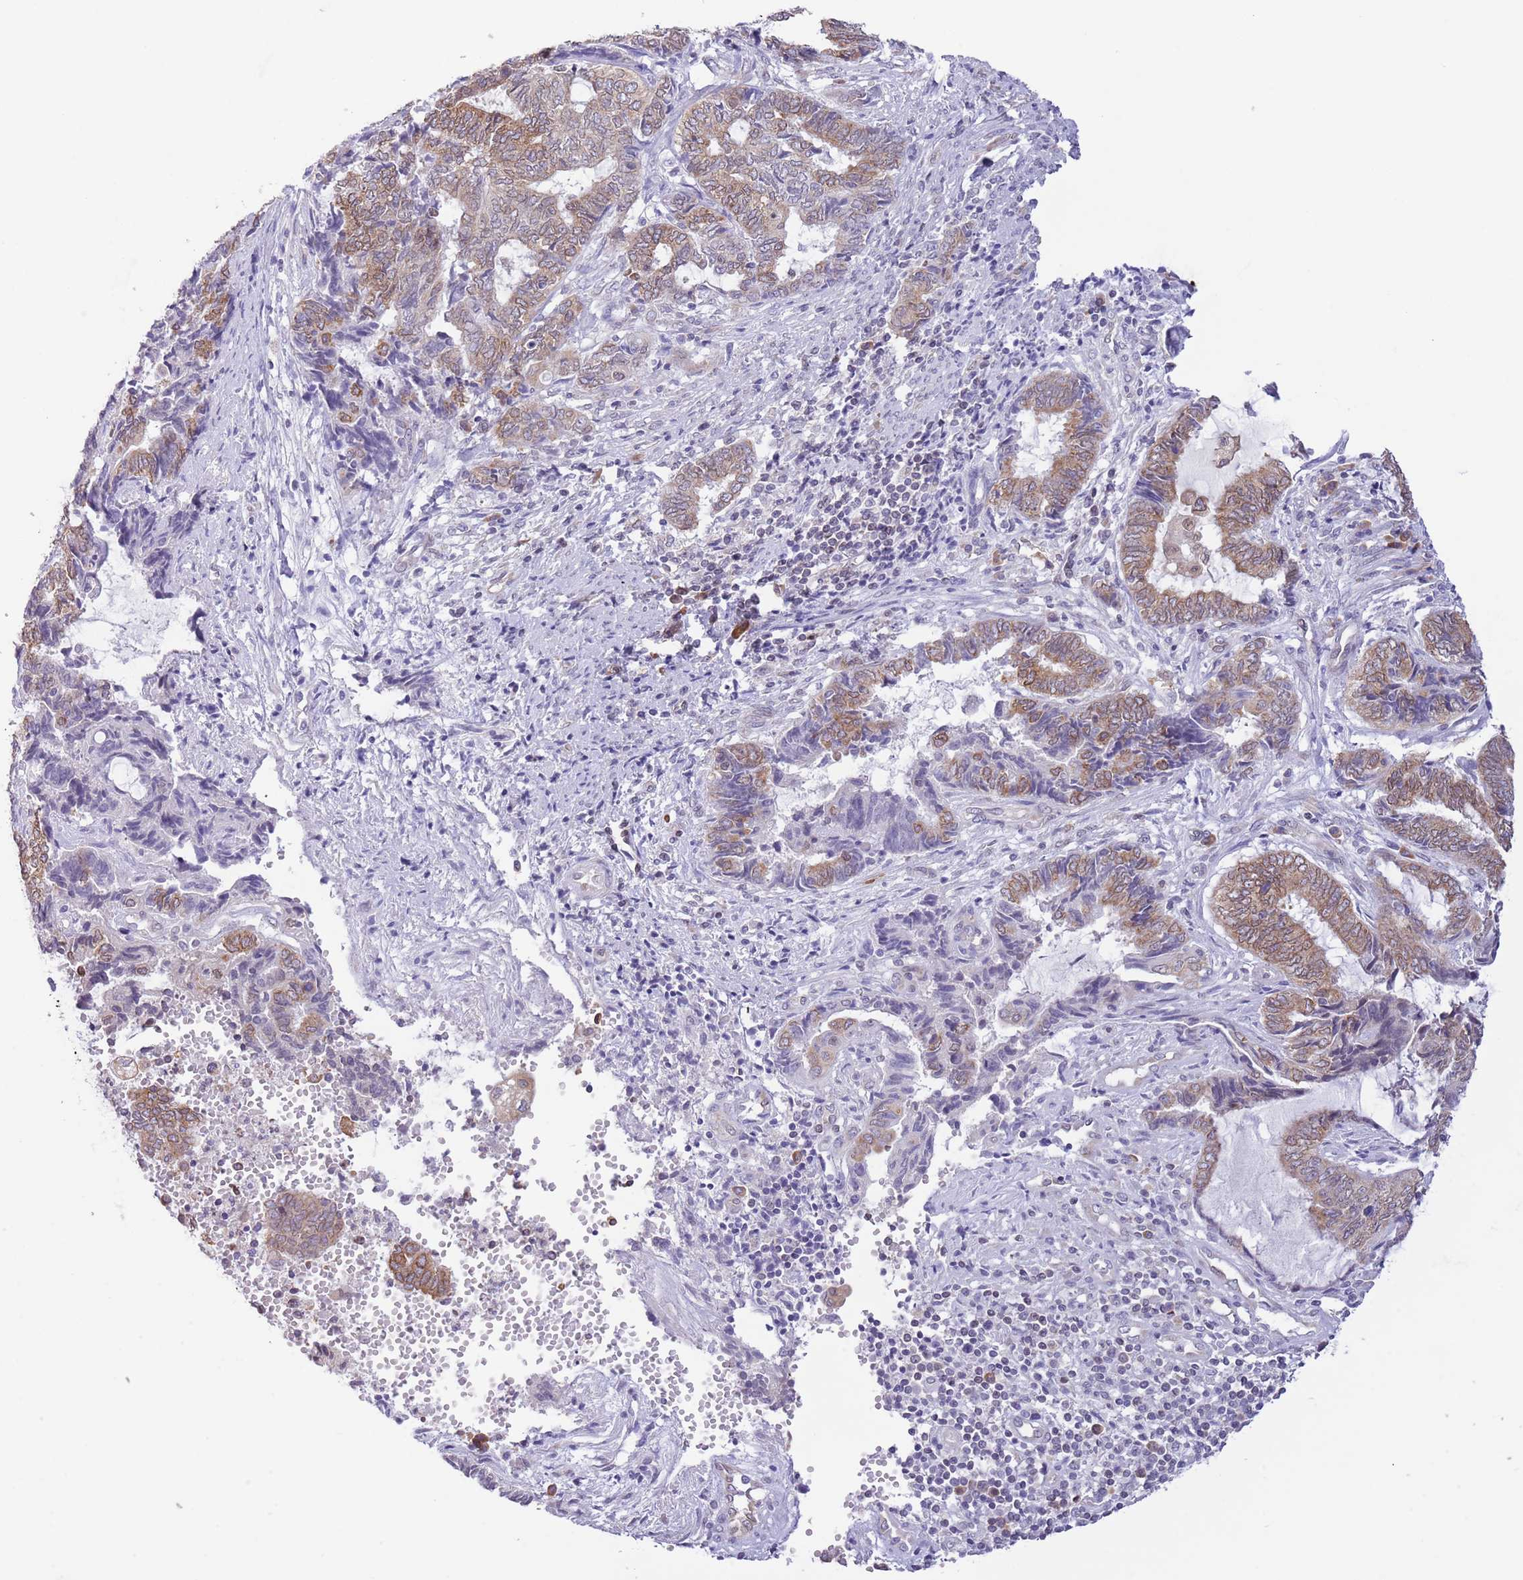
{"staining": {"intensity": "moderate", "quantity": ">75%", "location": "cytoplasmic/membranous"}, "tissue": "endometrial cancer", "cell_type": "Tumor cells", "image_type": "cancer", "snomed": [{"axis": "morphology", "description": "Adenocarcinoma, NOS"}, {"axis": "topography", "description": "Uterus"}, {"axis": "topography", "description": "Endometrium"}], "caption": "Protein expression analysis of endometrial cancer (adenocarcinoma) exhibits moderate cytoplasmic/membranous staining in approximately >75% of tumor cells.", "gene": "EBPL", "patient": {"sex": "female", "age": 70}}